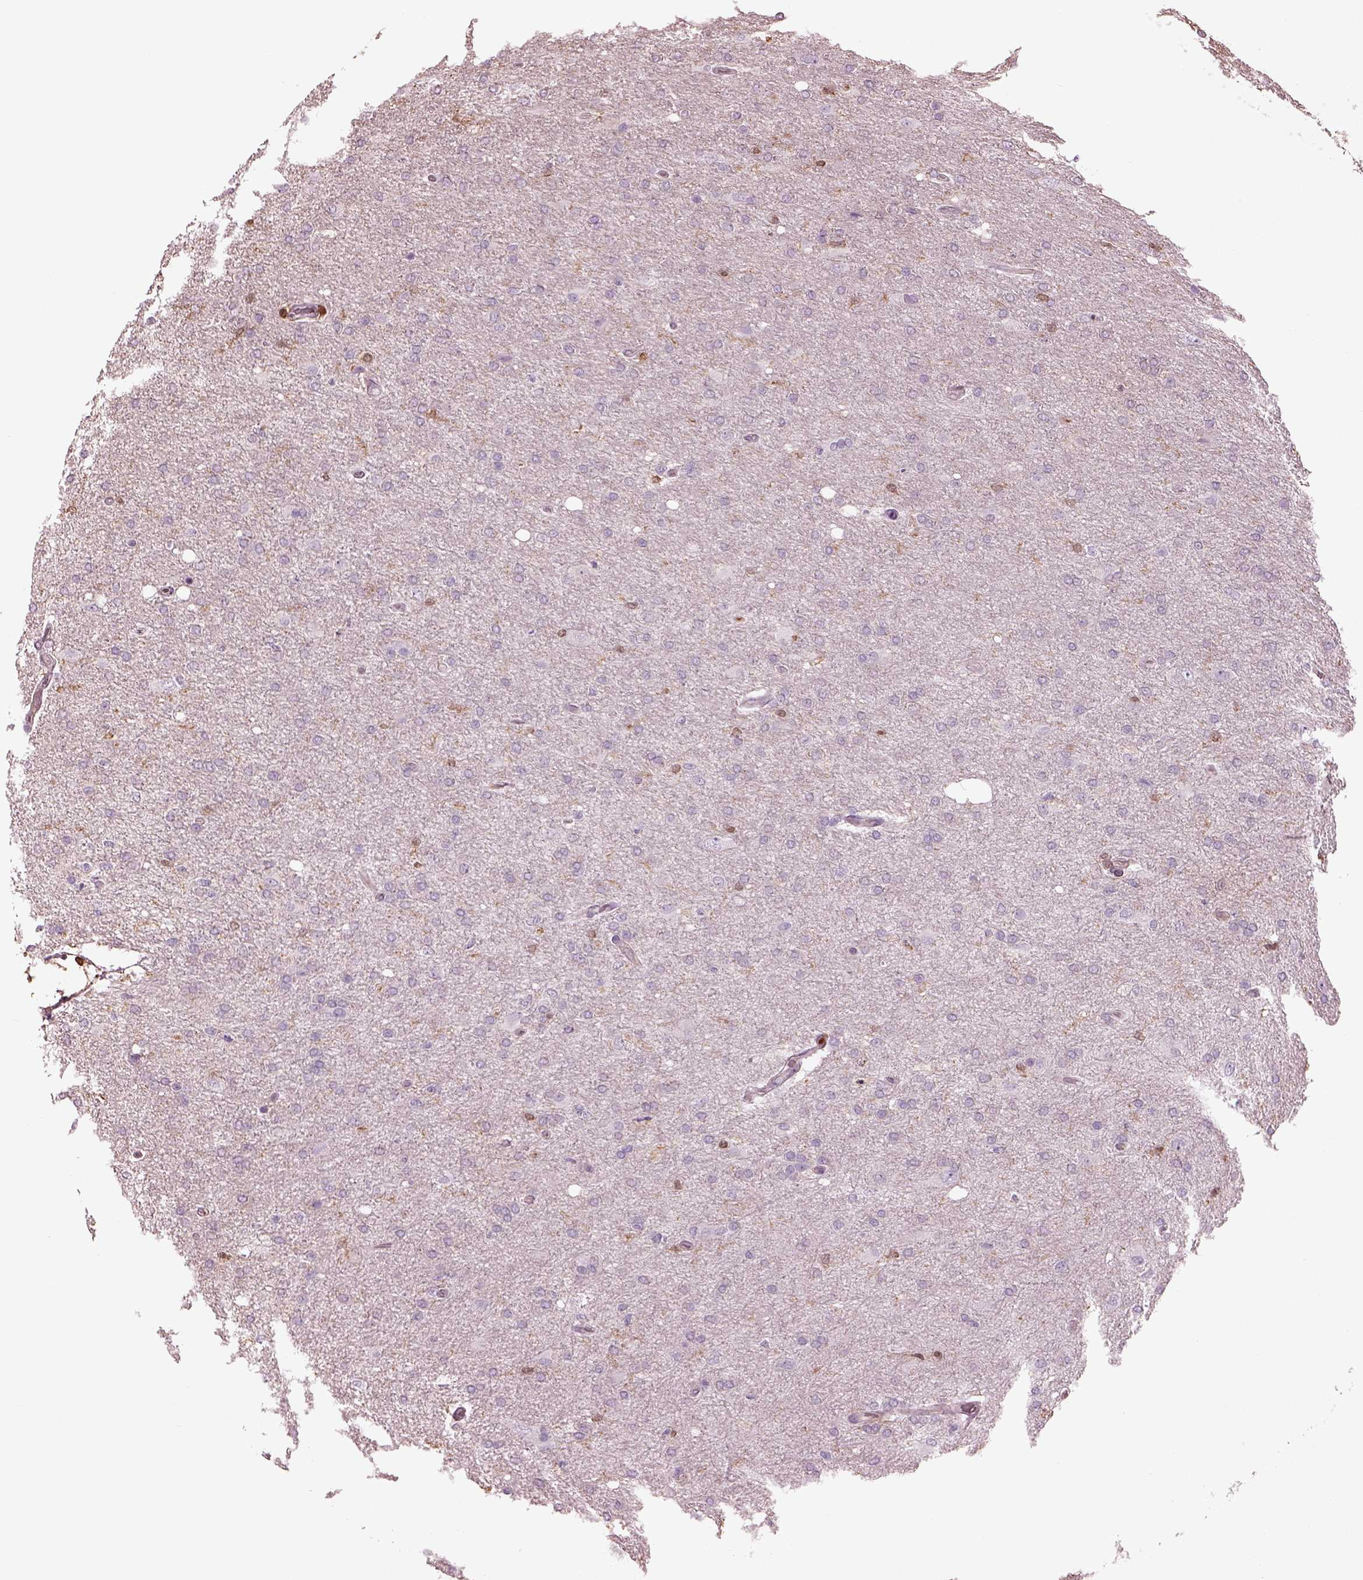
{"staining": {"intensity": "weak", "quantity": "<25%", "location": "cytoplasmic/membranous"}, "tissue": "glioma", "cell_type": "Tumor cells", "image_type": "cancer", "snomed": [{"axis": "morphology", "description": "Glioma, malignant, High grade"}, {"axis": "topography", "description": "Cerebral cortex"}], "caption": "Human glioma stained for a protein using immunohistochemistry (IHC) exhibits no positivity in tumor cells.", "gene": "IL31RA", "patient": {"sex": "male", "age": 70}}